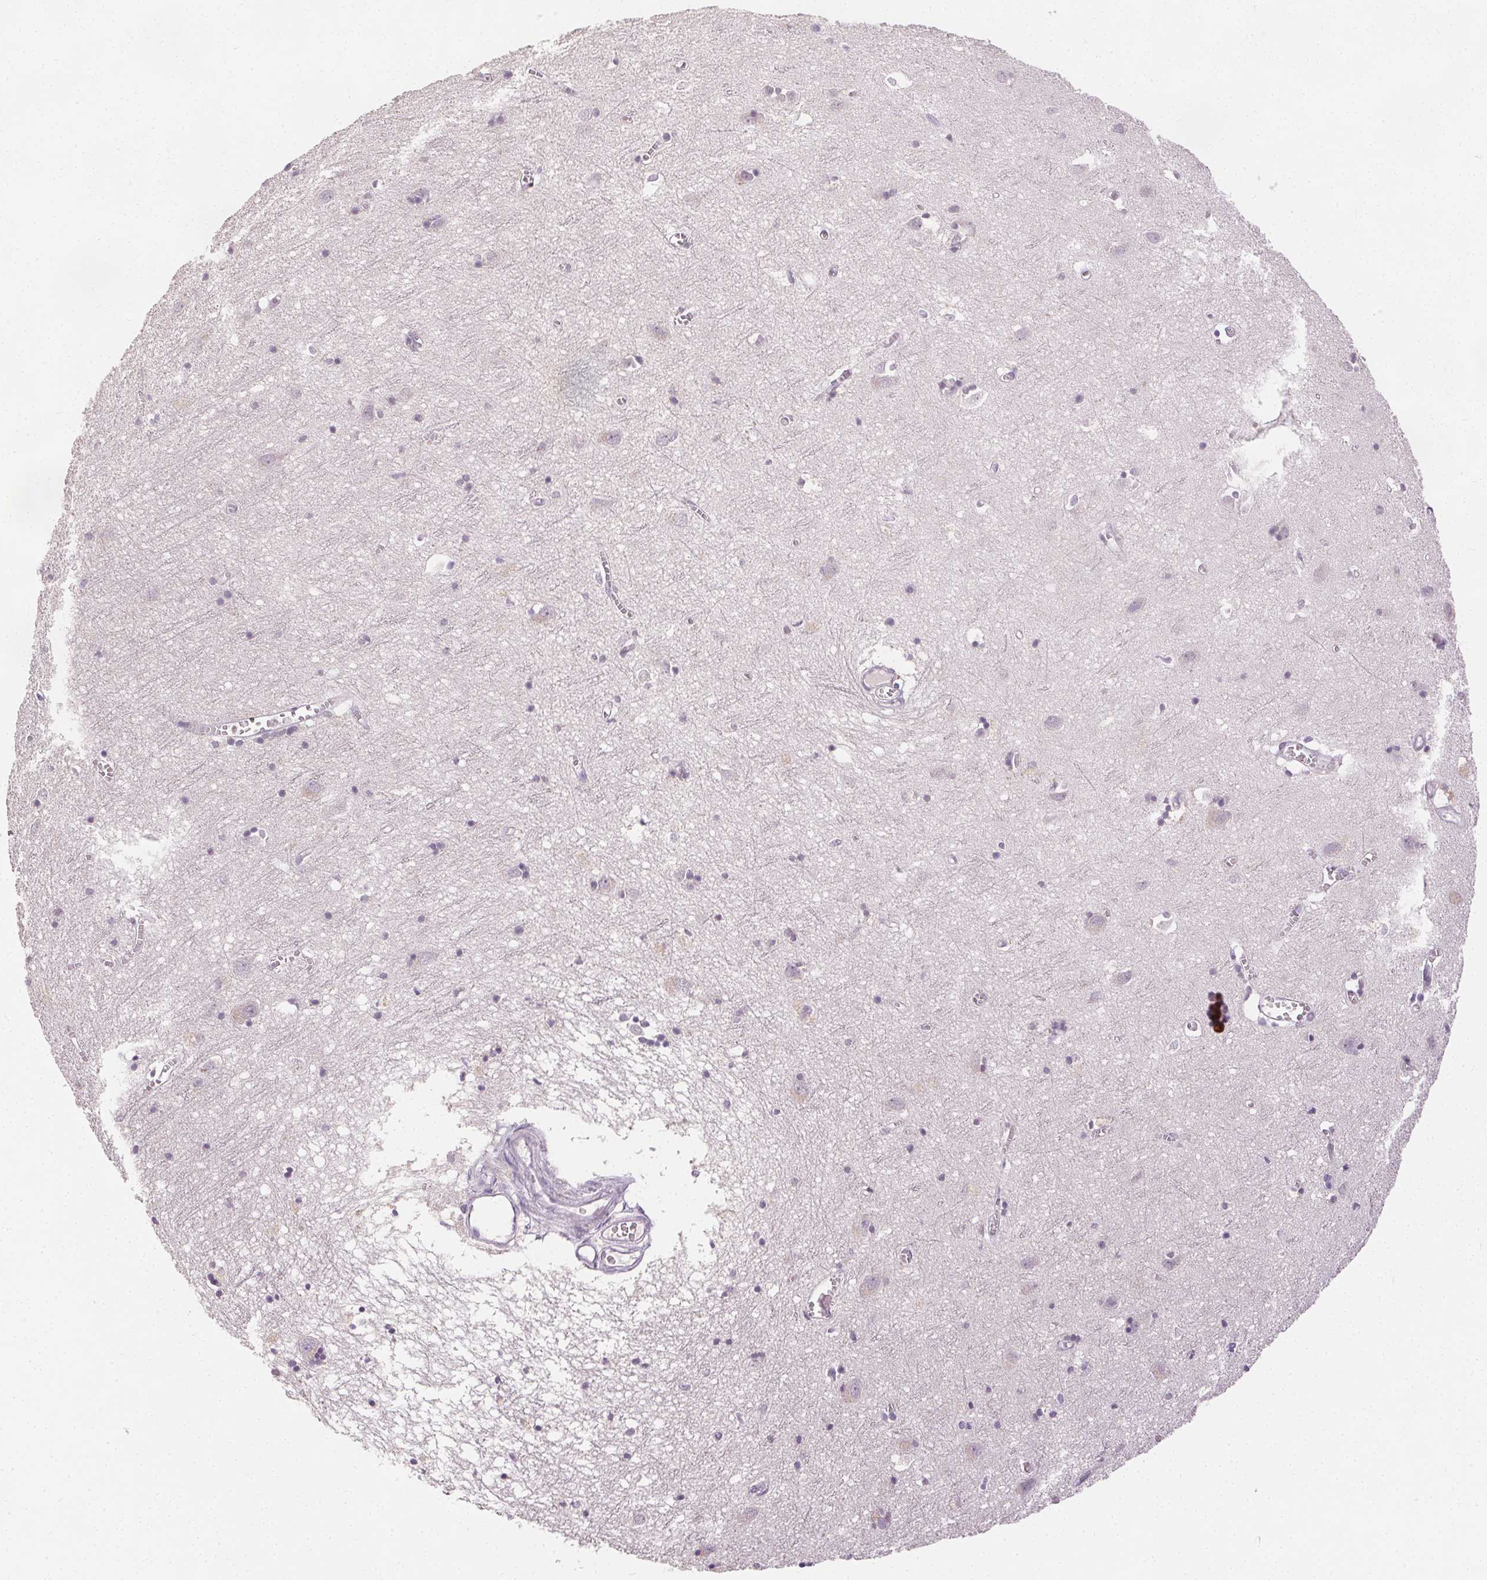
{"staining": {"intensity": "negative", "quantity": "none", "location": "none"}, "tissue": "cerebral cortex", "cell_type": "Endothelial cells", "image_type": "normal", "snomed": [{"axis": "morphology", "description": "Normal tissue, NOS"}, {"axis": "topography", "description": "Cerebral cortex"}], "caption": "Human cerebral cortex stained for a protein using immunohistochemistry (IHC) shows no expression in endothelial cells.", "gene": "ANLN", "patient": {"sex": "male", "age": 70}}